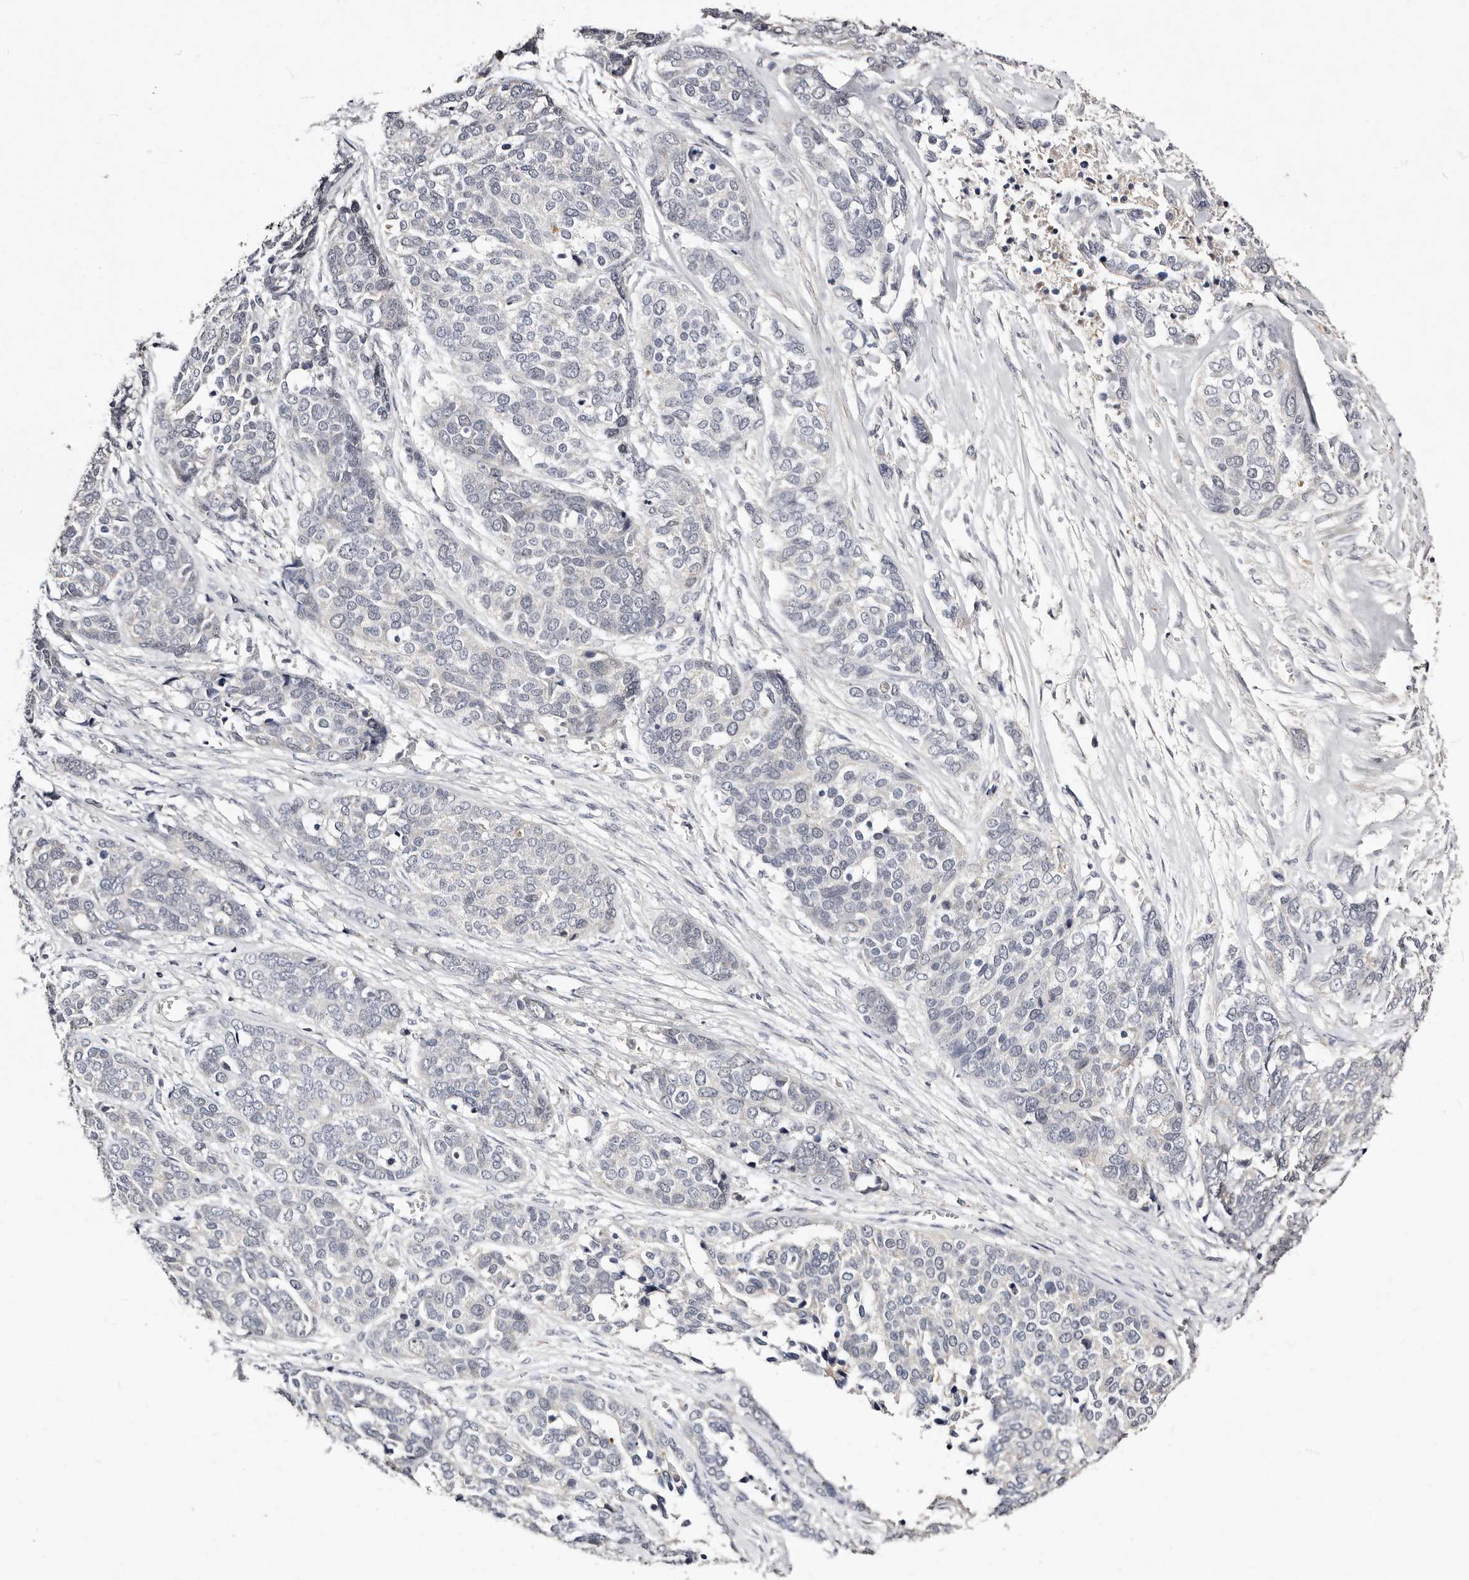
{"staining": {"intensity": "negative", "quantity": "none", "location": "none"}, "tissue": "ovarian cancer", "cell_type": "Tumor cells", "image_type": "cancer", "snomed": [{"axis": "morphology", "description": "Cystadenocarcinoma, serous, NOS"}, {"axis": "topography", "description": "Ovary"}], "caption": "High magnification brightfield microscopy of ovarian serous cystadenocarcinoma stained with DAB (3,3'-diaminobenzidine) (brown) and counterstained with hematoxylin (blue): tumor cells show no significant expression.", "gene": "MRPS33", "patient": {"sex": "female", "age": 44}}